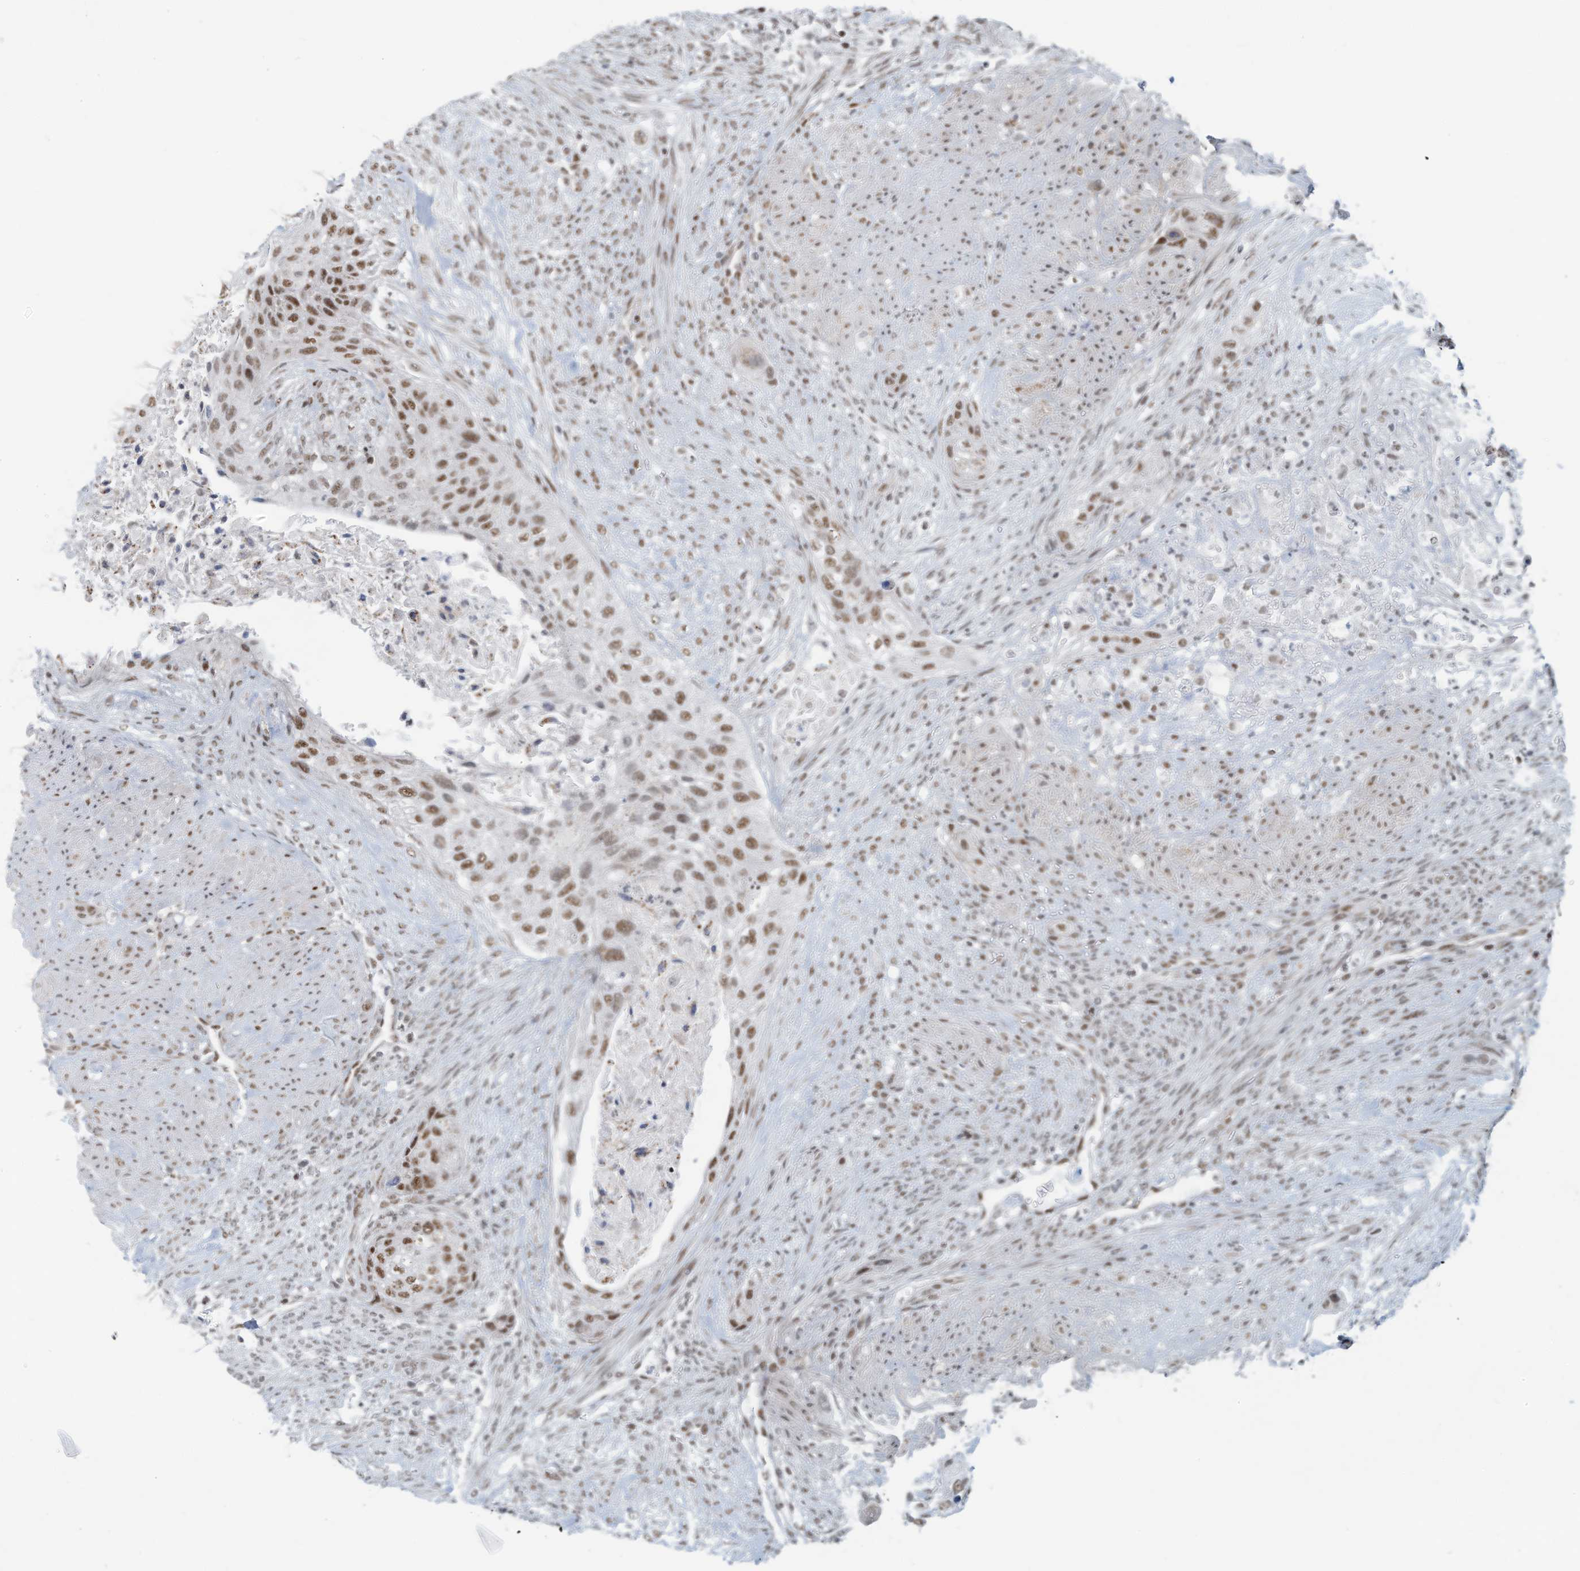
{"staining": {"intensity": "moderate", "quantity": ">75%", "location": "nuclear"}, "tissue": "urothelial cancer", "cell_type": "Tumor cells", "image_type": "cancer", "snomed": [{"axis": "morphology", "description": "Urothelial carcinoma, High grade"}, {"axis": "topography", "description": "Urinary bladder"}], "caption": "Moderate nuclear expression for a protein is seen in approximately >75% of tumor cells of high-grade urothelial carcinoma using immunohistochemistry (IHC).", "gene": "SARNP", "patient": {"sex": "male", "age": 35}}